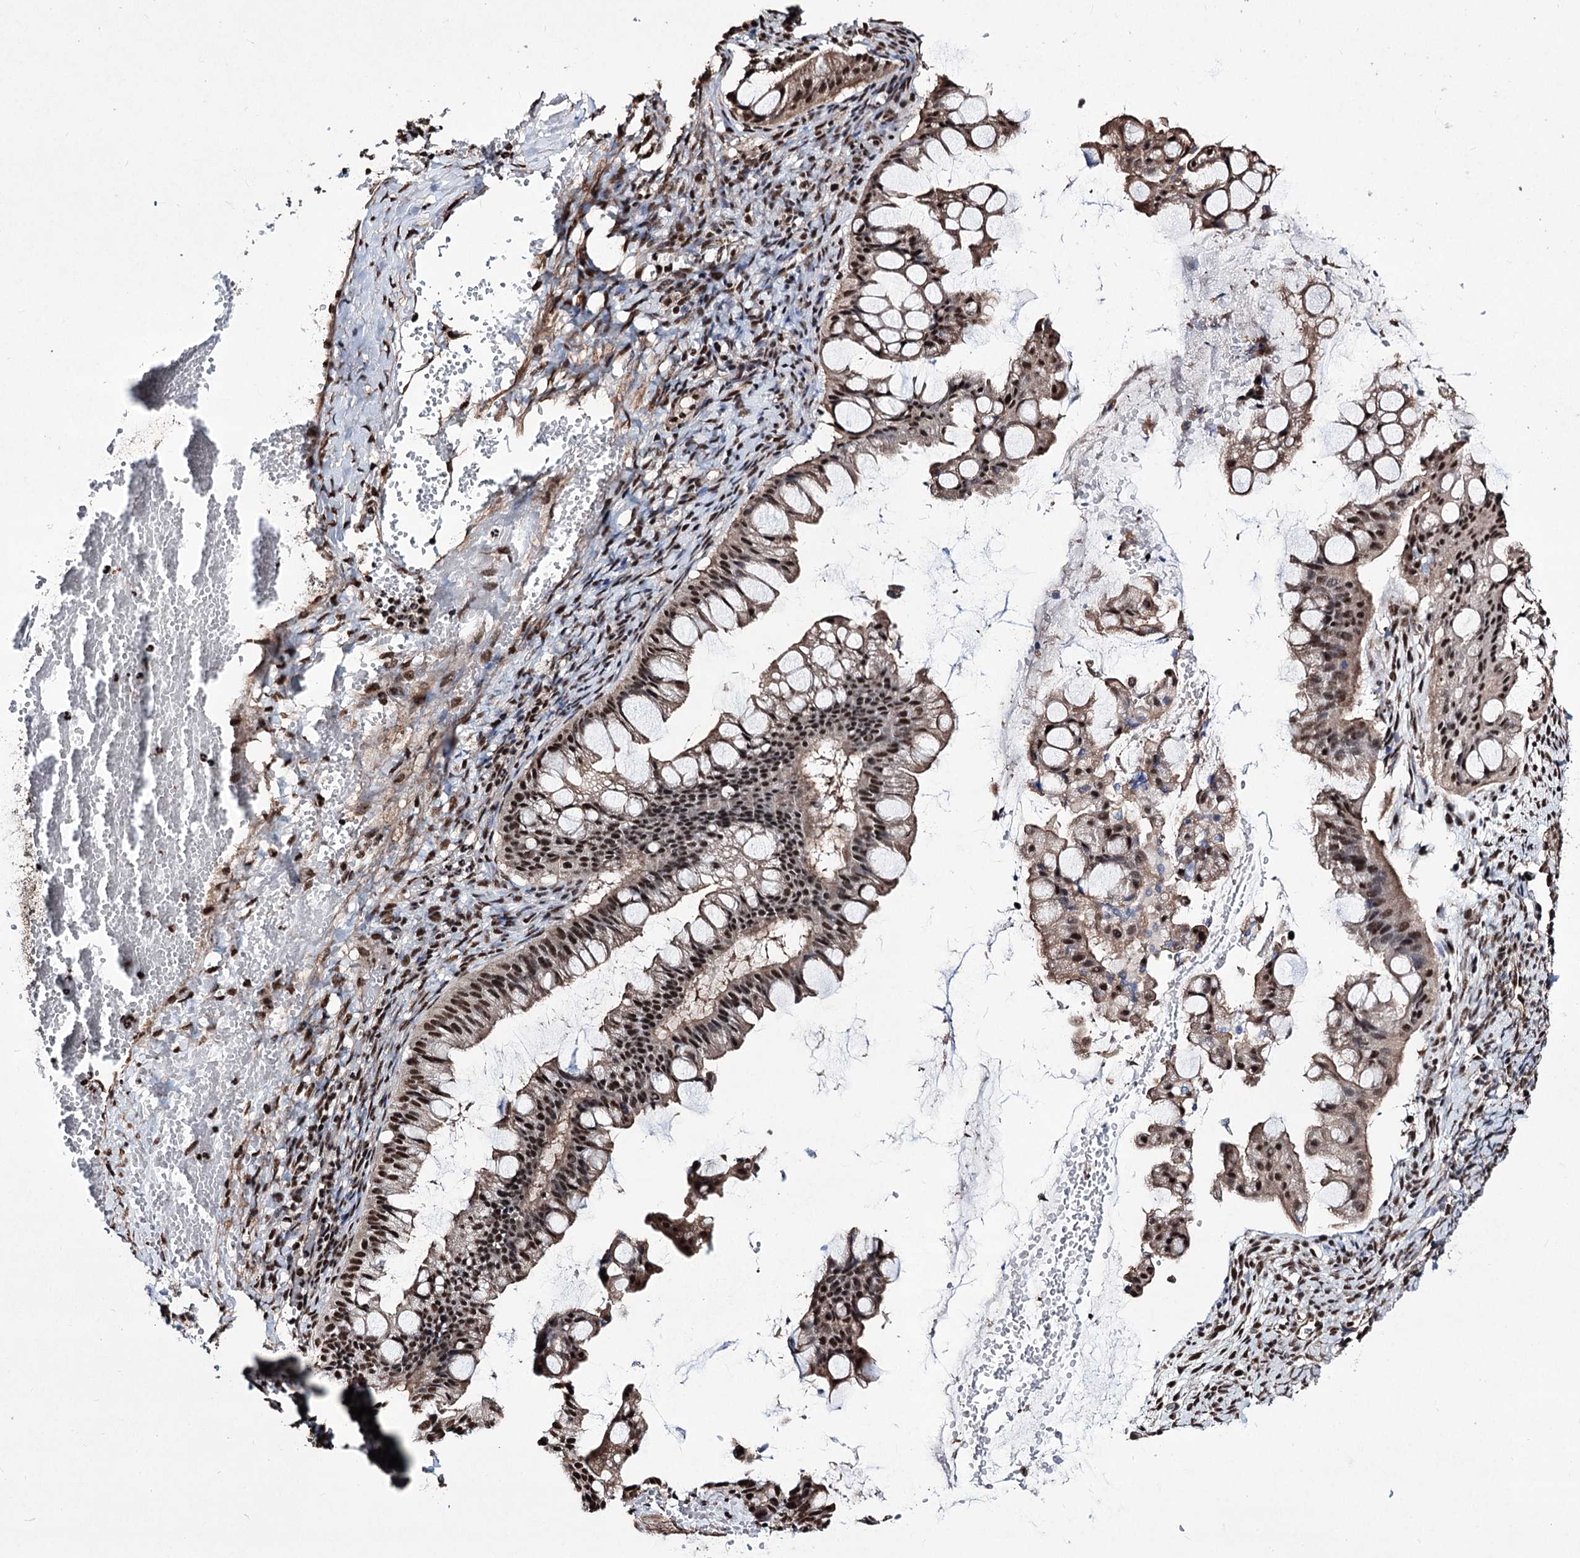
{"staining": {"intensity": "moderate", "quantity": ">75%", "location": "nuclear"}, "tissue": "ovarian cancer", "cell_type": "Tumor cells", "image_type": "cancer", "snomed": [{"axis": "morphology", "description": "Cystadenocarcinoma, mucinous, NOS"}, {"axis": "topography", "description": "Ovary"}], "caption": "A micrograph showing moderate nuclear staining in approximately >75% of tumor cells in ovarian mucinous cystadenocarcinoma, as visualized by brown immunohistochemical staining.", "gene": "CHMP7", "patient": {"sex": "female", "age": 73}}